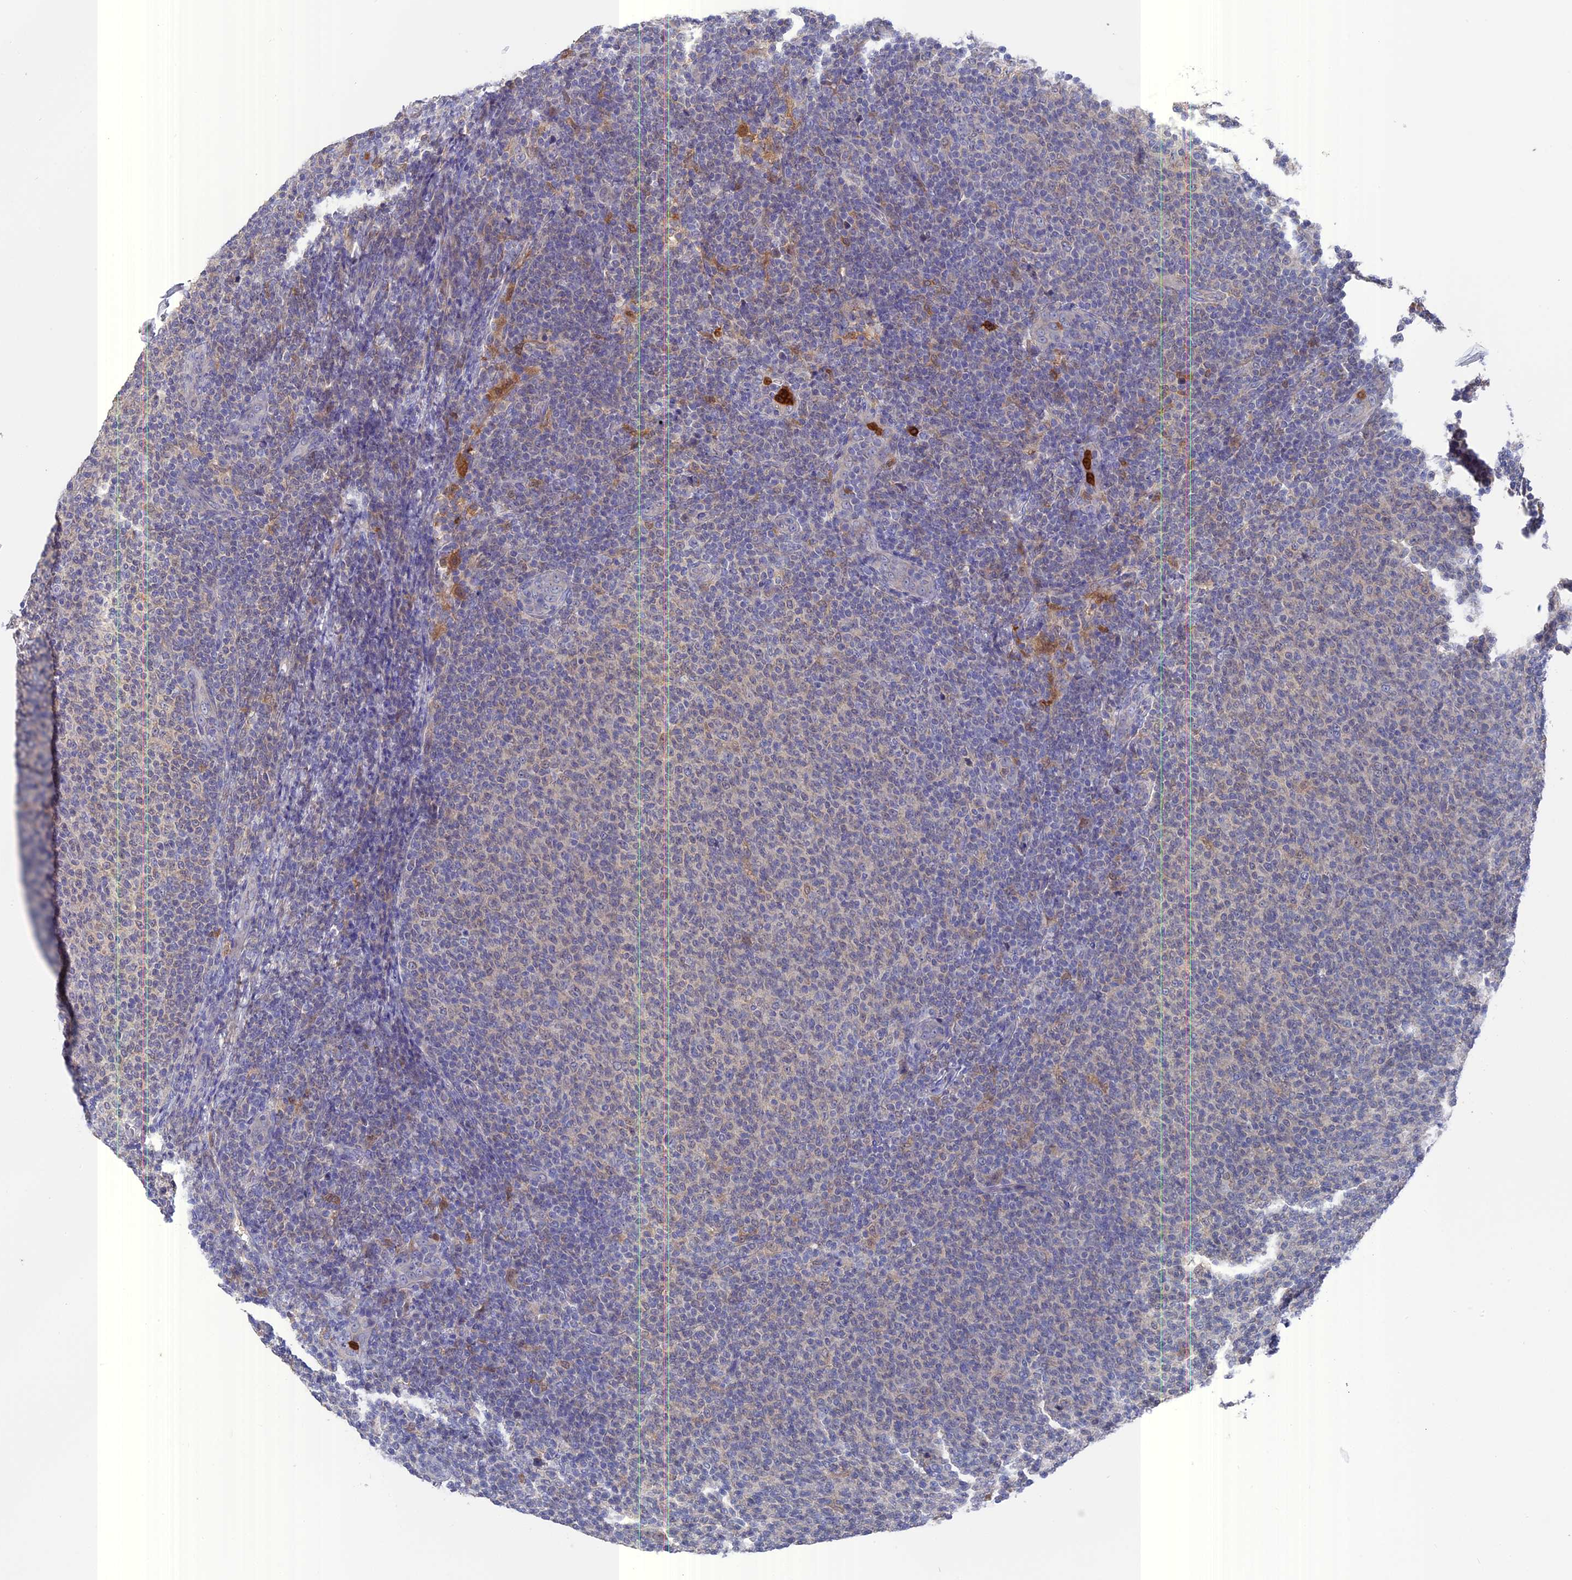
{"staining": {"intensity": "negative", "quantity": "none", "location": "none"}, "tissue": "lymphoma", "cell_type": "Tumor cells", "image_type": "cancer", "snomed": [{"axis": "morphology", "description": "Malignant lymphoma, non-Hodgkin's type, Low grade"}, {"axis": "topography", "description": "Lymph node"}], "caption": "Immunohistochemistry of lymphoma reveals no staining in tumor cells.", "gene": "NCF4", "patient": {"sex": "male", "age": 66}}